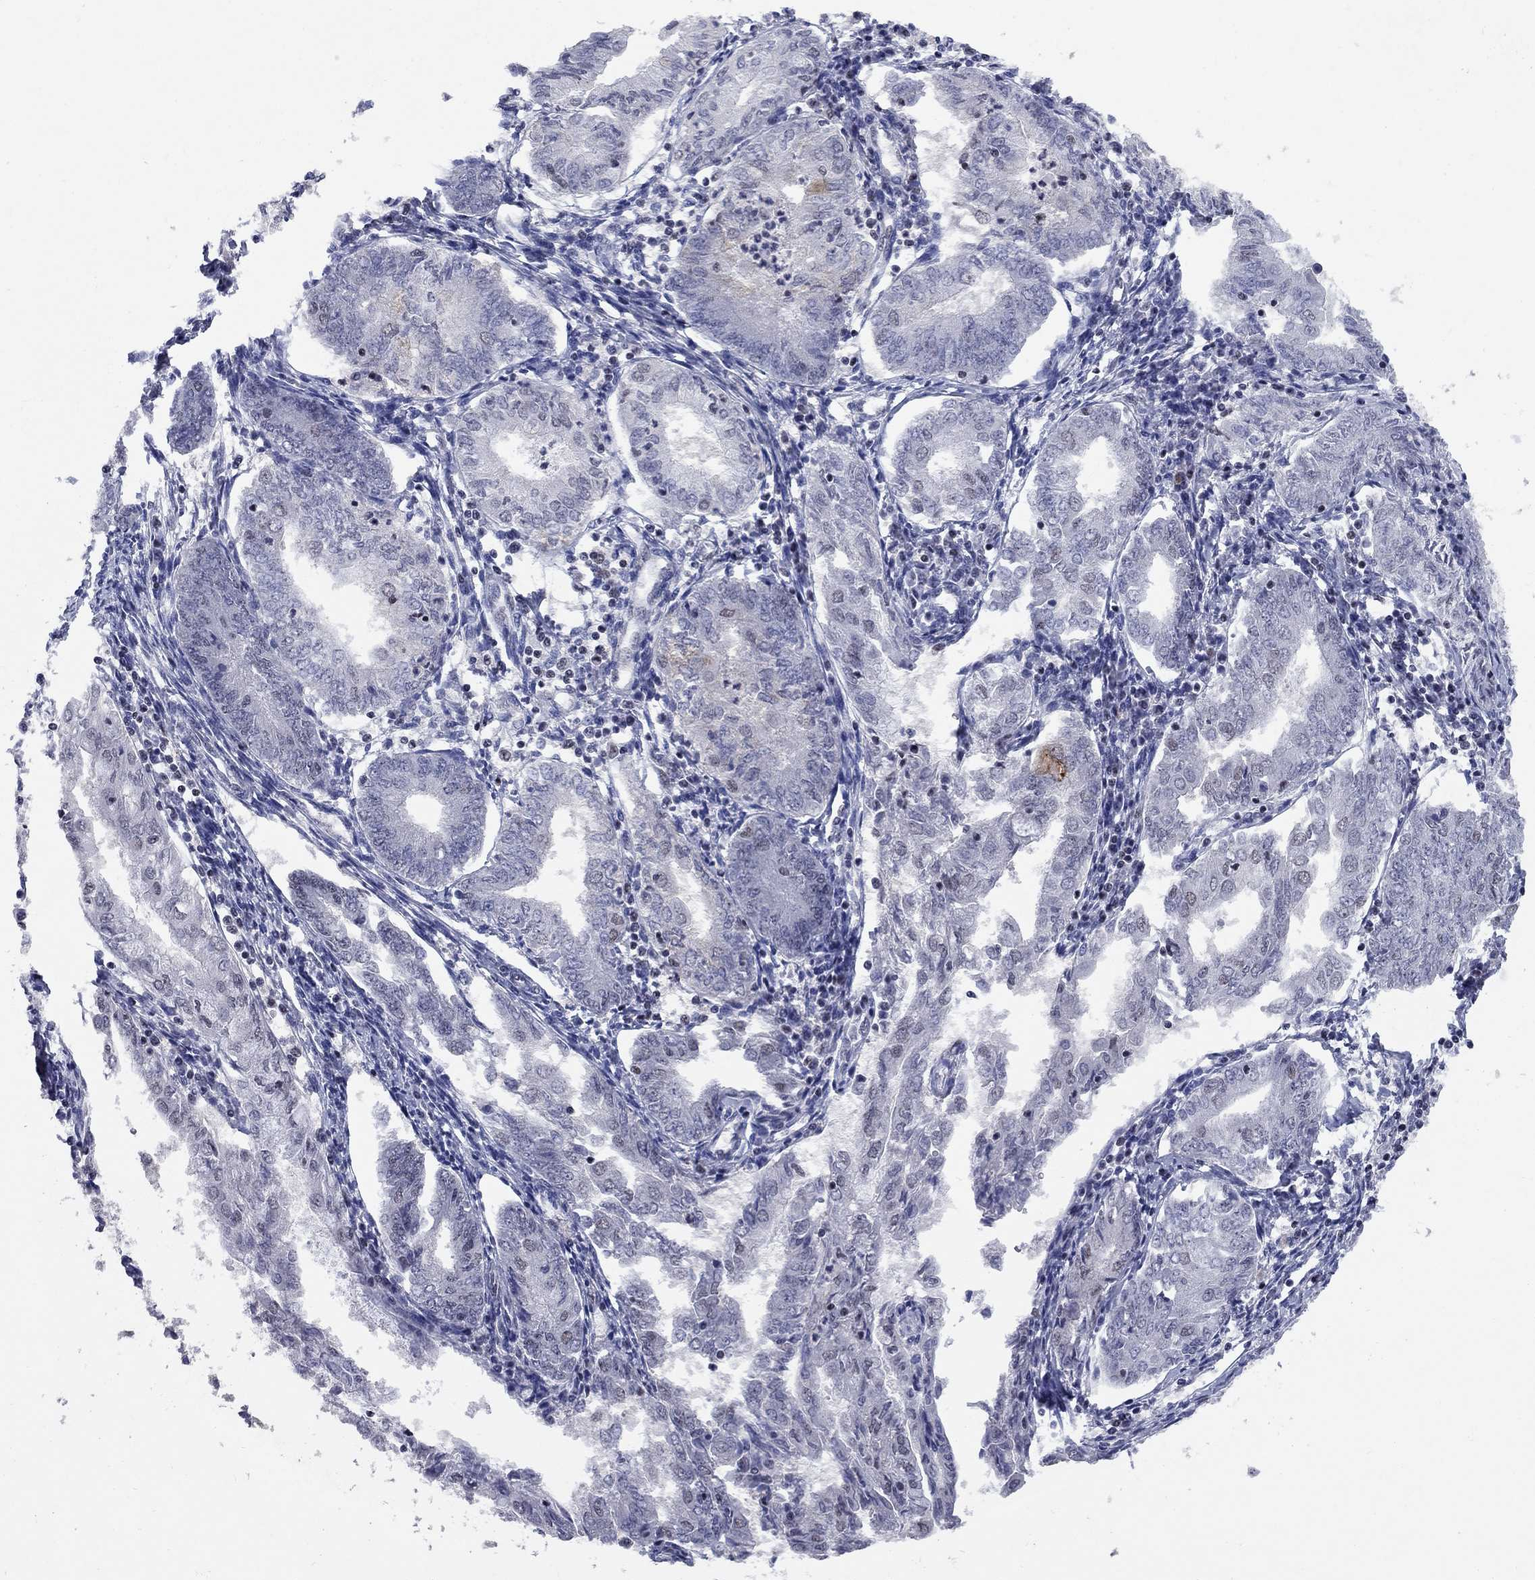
{"staining": {"intensity": "weak", "quantity": "<25%", "location": "nuclear"}, "tissue": "endometrial cancer", "cell_type": "Tumor cells", "image_type": "cancer", "snomed": [{"axis": "morphology", "description": "Adenocarcinoma, NOS"}, {"axis": "topography", "description": "Endometrium"}], "caption": "High power microscopy image of an IHC micrograph of endometrial cancer, revealing no significant staining in tumor cells.", "gene": "TAF9", "patient": {"sex": "female", "age": 68}}